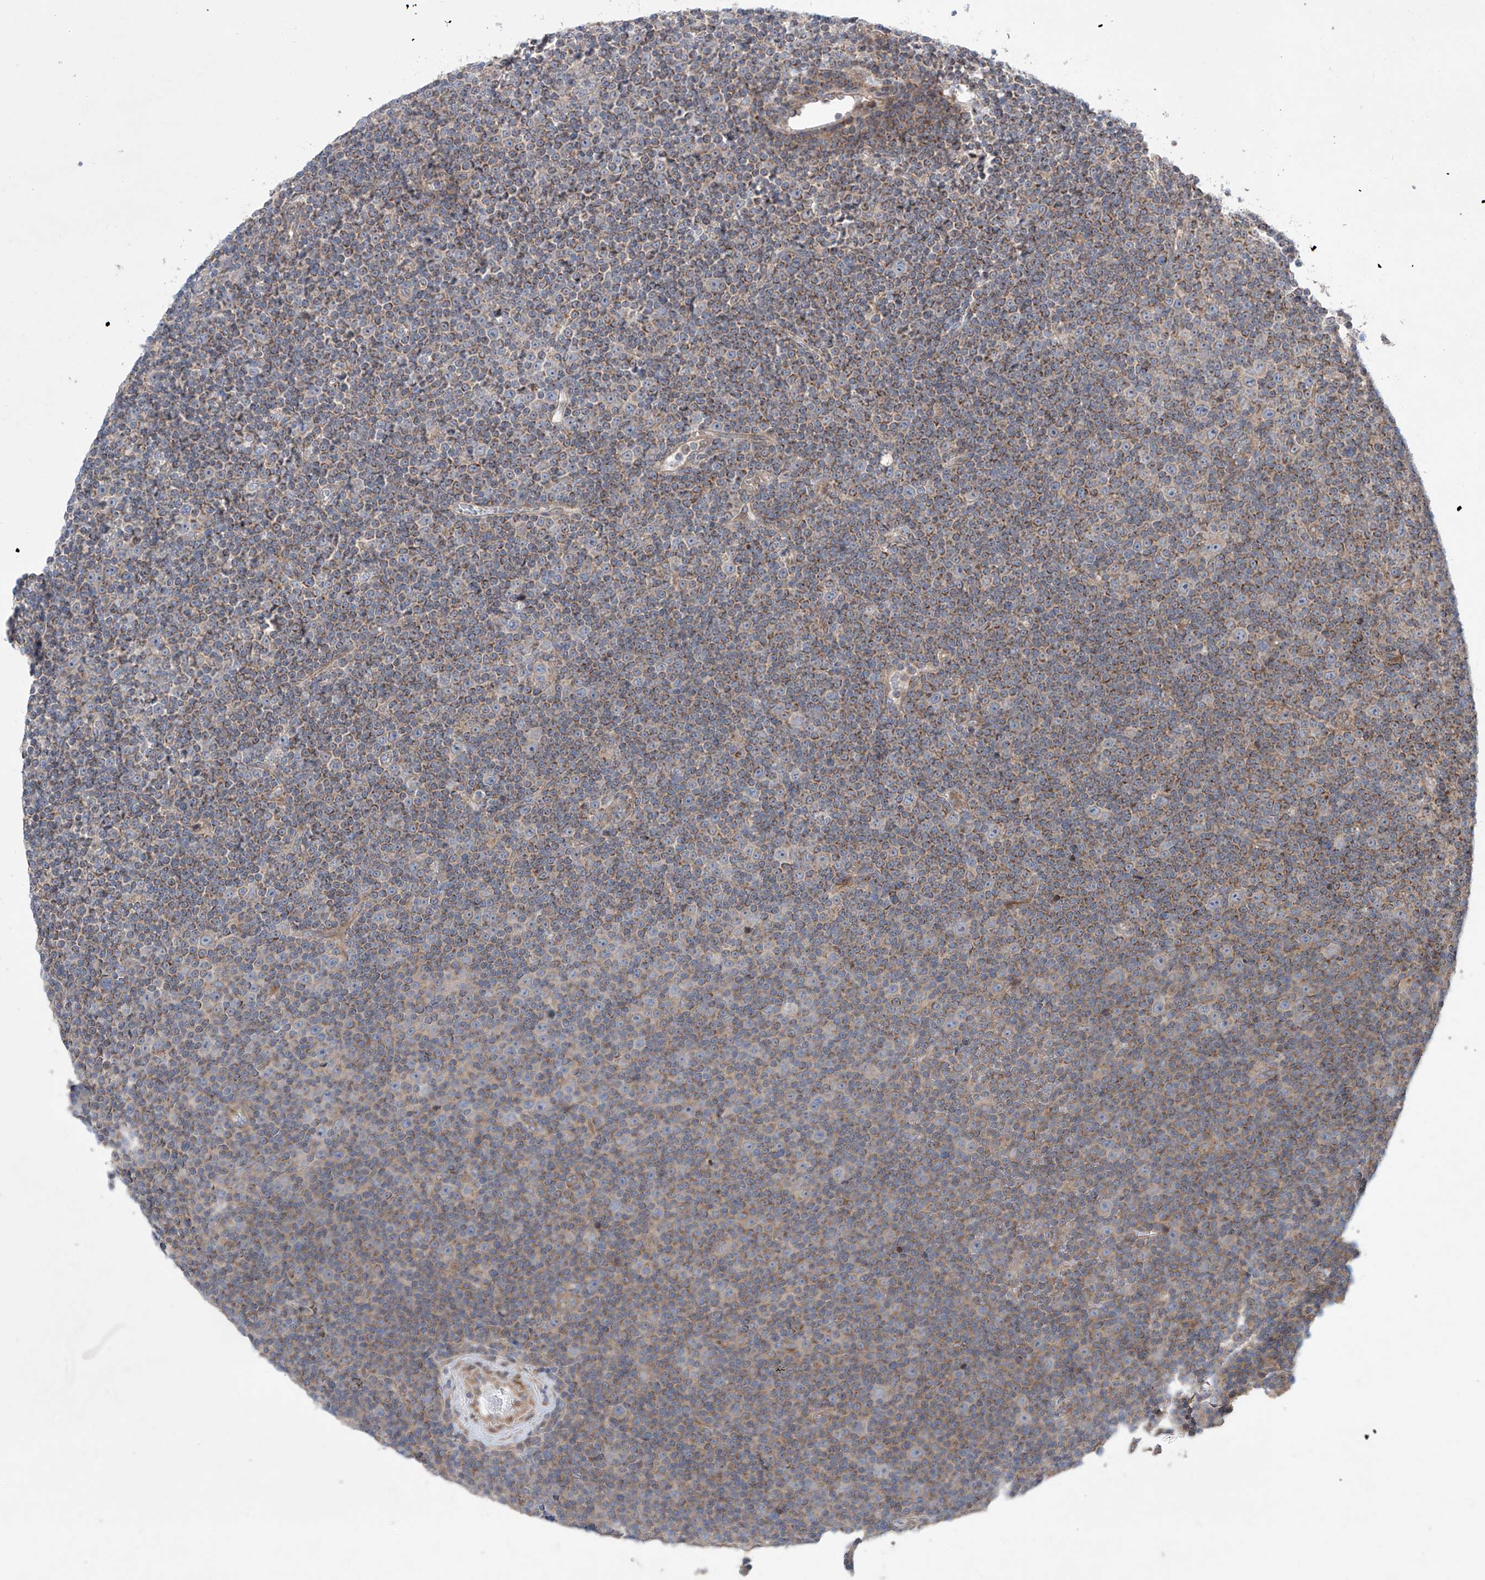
{"staining": {"intensity": "moderate", "quantity": "25%-75%", "location": "cytoplasmic/membranous"}, "tissue": "lymphoma", "cell_type": "Tumor cells", "image_type": "cancer", "snomed": [{"axis": "morphology", "description": "Malignant lymphoma, non-Hodgkin's type, Low grade"}, {"axis": "topography", "description": "Lymph node"}], "caption": "Moderate cytoplasmic/membranous expression is identified in about 25%-75% of tumor cells in malignant lymphoma, non-Hodgkin's type (low-grade). (brown staining indicates protein expression, while blue staining denotes nuclei).", "gene": "KLC4", "patient": {"sex": "female", "age": 67}}